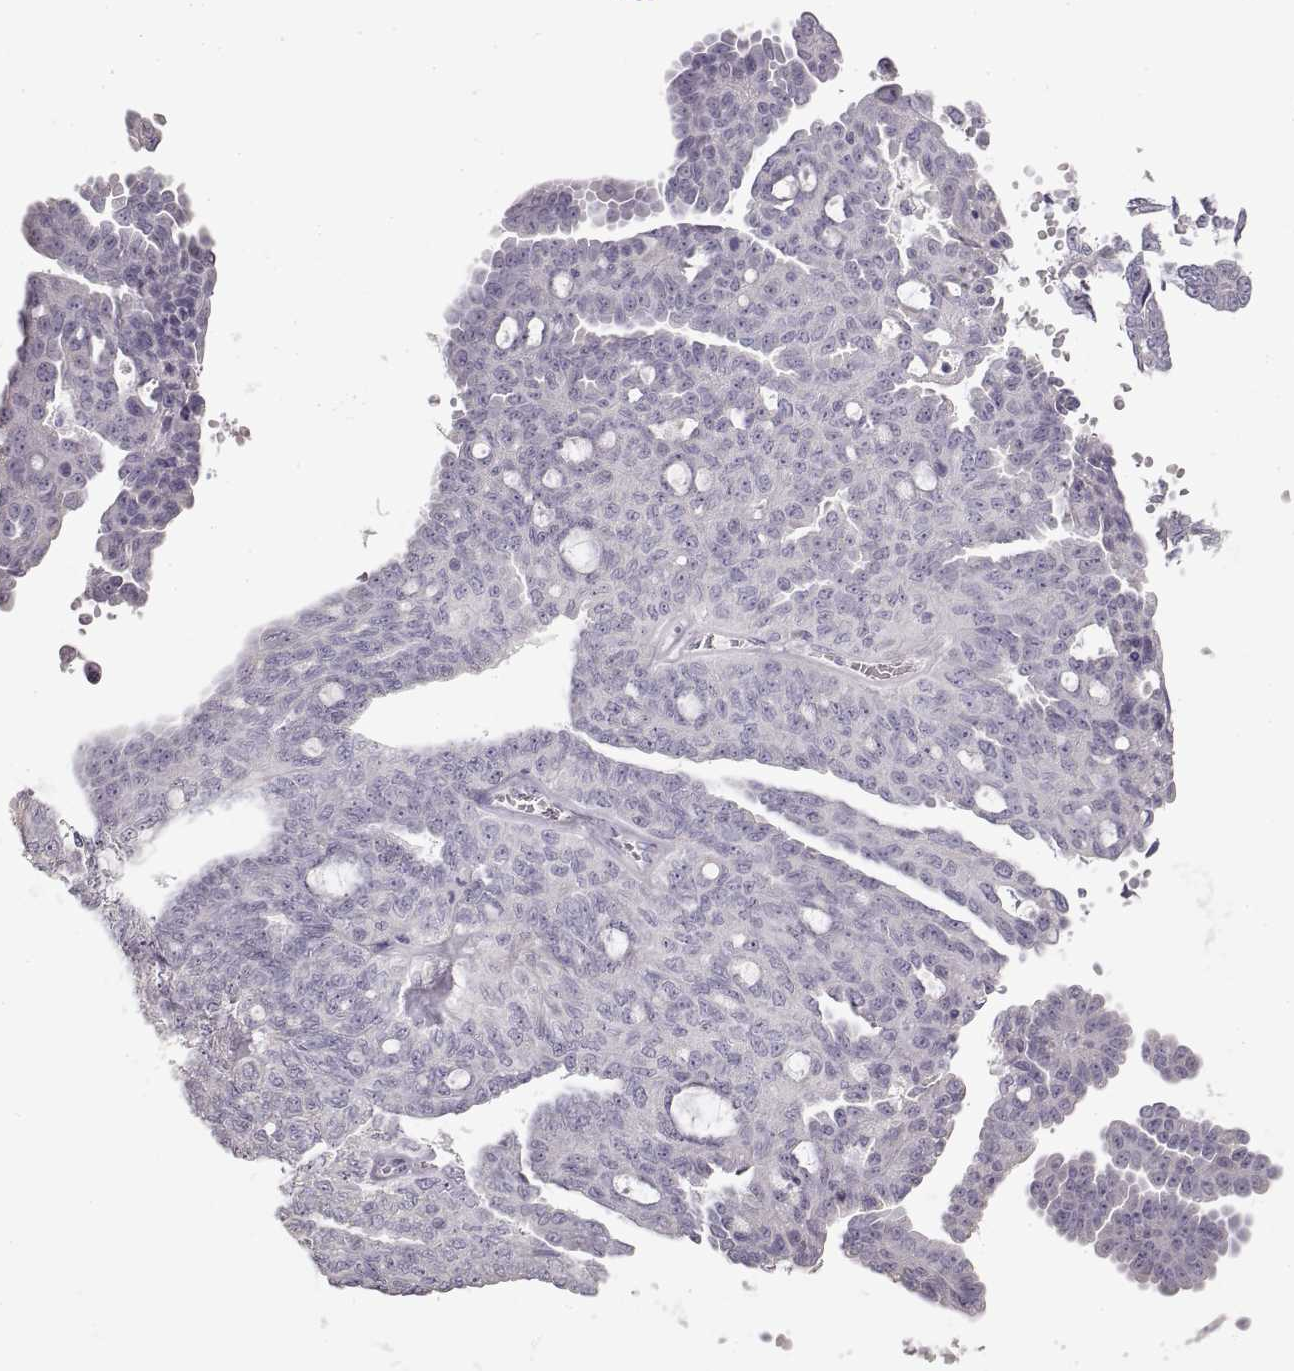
{"staining": {"intensity": "negative", "quantity": "none", "location": "none"}, "tissue": "ovarian cancer", "cell_type": "Tumor cells", "image_type": "cancer", "snomed": [{"axis": "morphology", "description": "Cystadenocarcinoma, serous, NOS"}, {"axis": "topography", "description": "Ovary"}], "caption": "IHC histopathology image of neoplastic tissue: human ovarian cancer (serous cystadenocarcinoma) stained with DAB shows no significant protein positivity in tumor cells. (Immunohistochemistry, brightfield microscopy, high magnification).", "gene": "ZP3", "patient": {"sex": "female", "age": 71}}